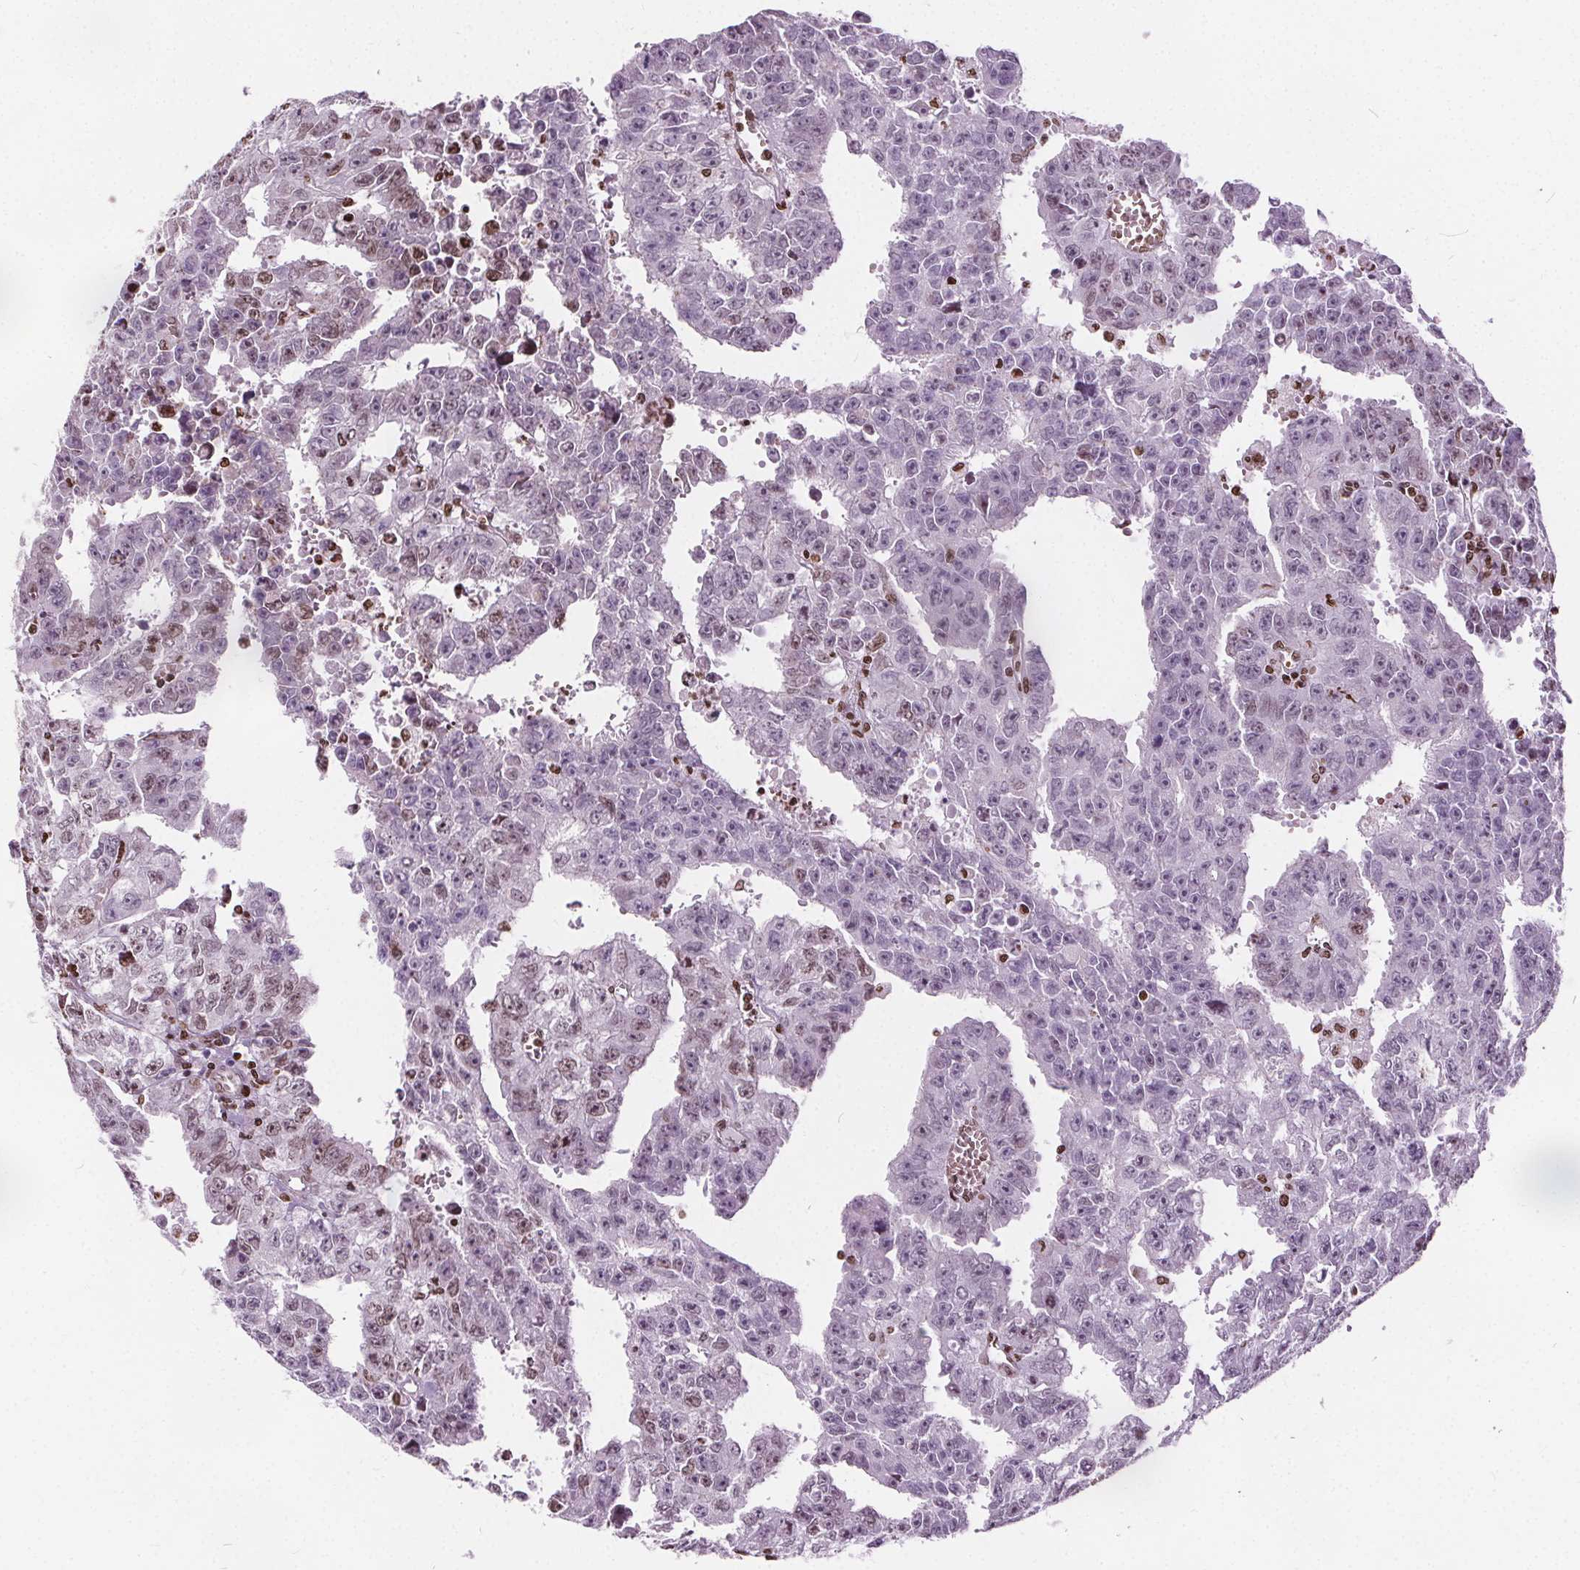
{"staining": {"intensity": "moderate", "quantity": "<25%", "location": "nuclear"}, "tissue": "testis cancer", "cell_type": "Tumor cells", "image_type": "cancer", "snomed": [{"axis": "morphology", "description": "Carcinoma, Embryonal, NOS"}, {"axis": "morphology", "description": "Teratoma, malignant, NOS"}, {"axis": "topography", "description": "Testis"}], "caption": "DAB (3,3'-diaminobenzidine) immunohistochemical staining of human testis cancer displays moderate nuclear protein expression in about <25% of tumor cells.", "gene": "ISLR2", "patient": {"sex": "male", "age": 24}}